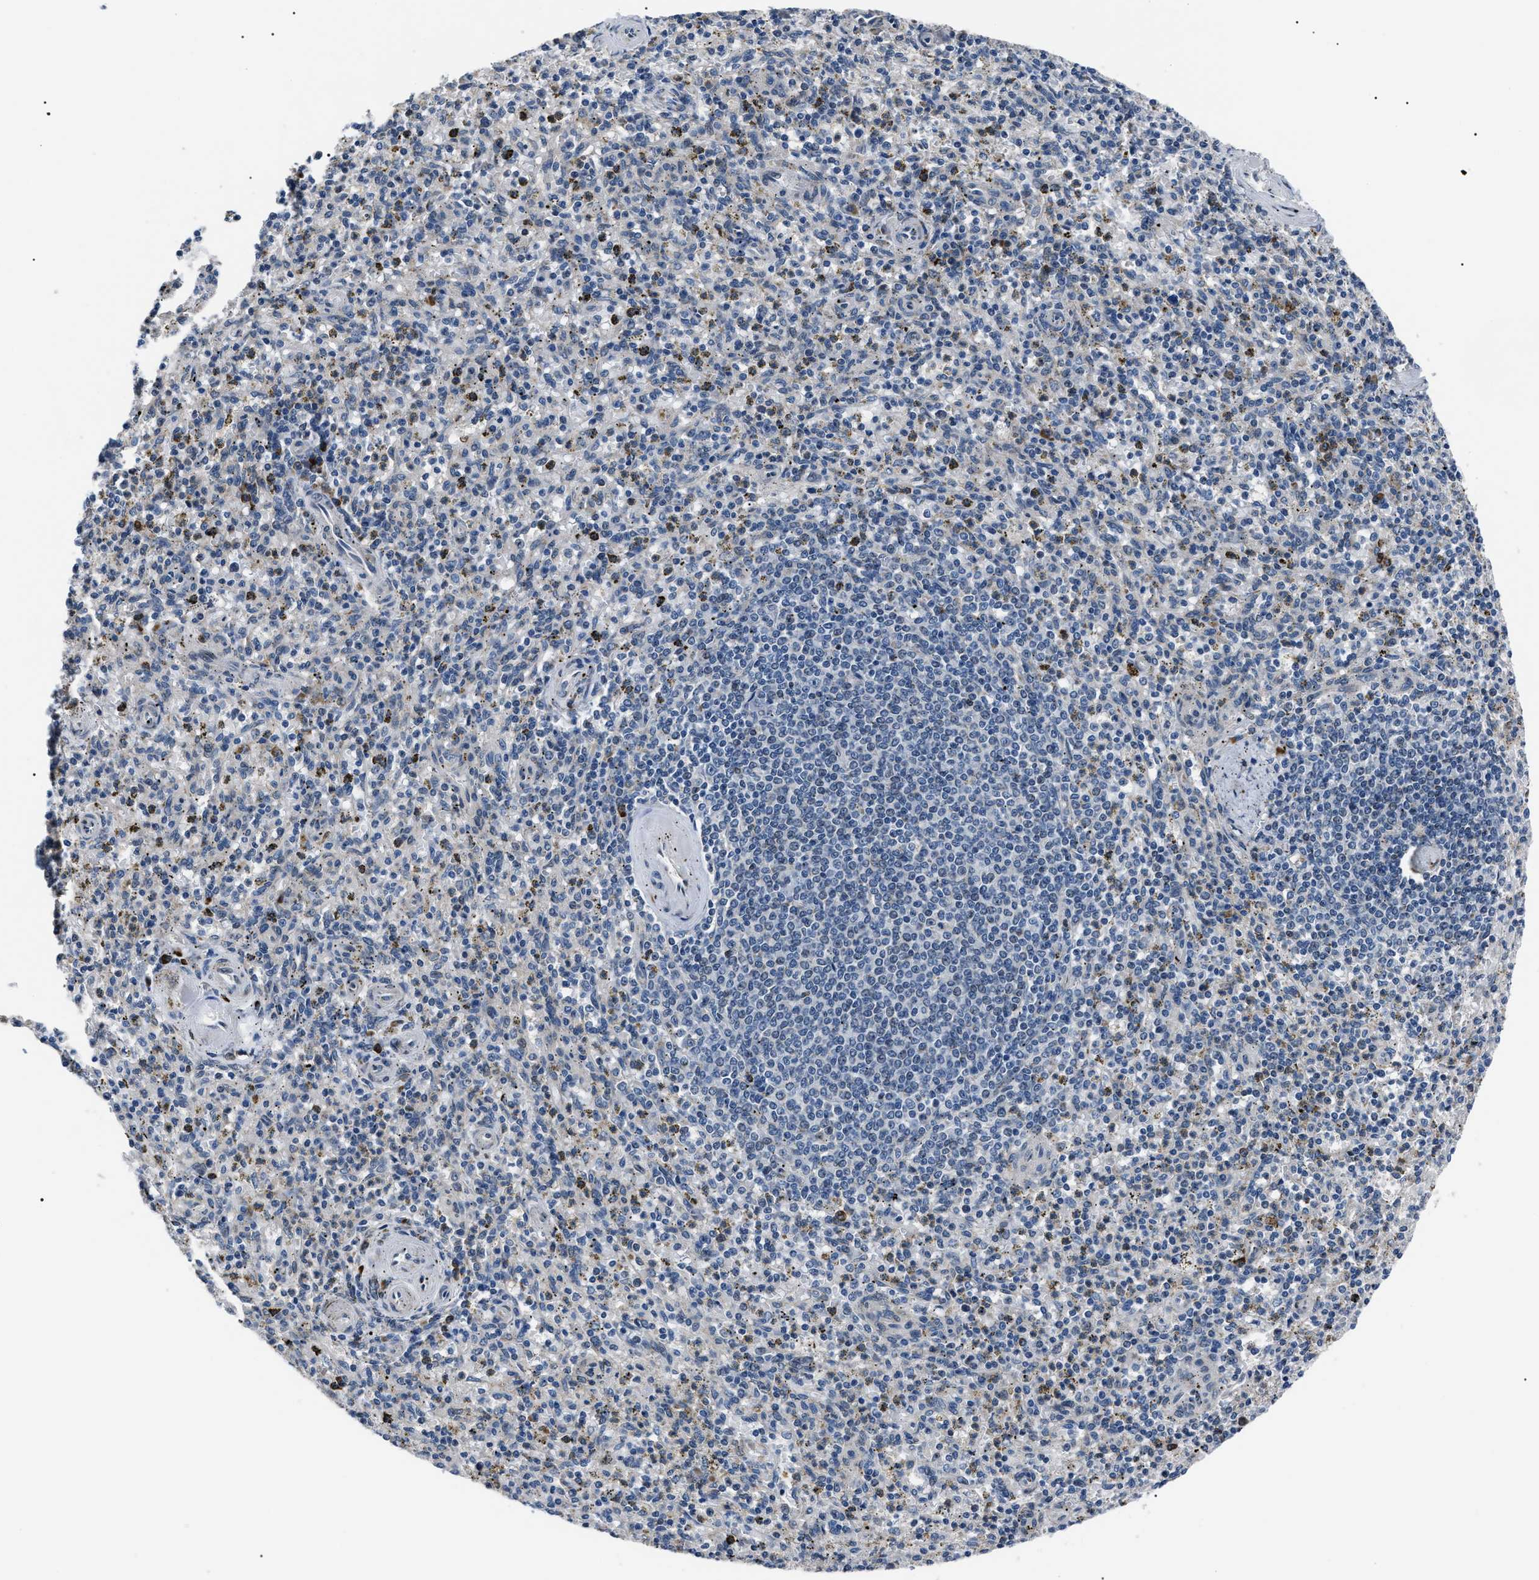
{"staining": {"intensity": "moderate", "quantity": "<25%", "location": "cytoplasmic/membranous"}, "tissue": "spleen", "cell_type": "Cells in red pulp", "image_type": "normal", "snomed": [{"axis": "morphology", "description": "Normal tissue, NOS"}, {"axis": "topography", "description": "Spleen"}], "caption": "Unremarkable spleen was stained to show a protein in brown. There is low levels of moderate cytoplasmic/membranous positivity in approximately <25% of cells in red pulp. (Stains: DAB in brown, nuclei in blue, Microscopy: brightfield microscopy at high magnification).", "gene": "LRRC14", "patient": {"sex": "male", "age": 72}}